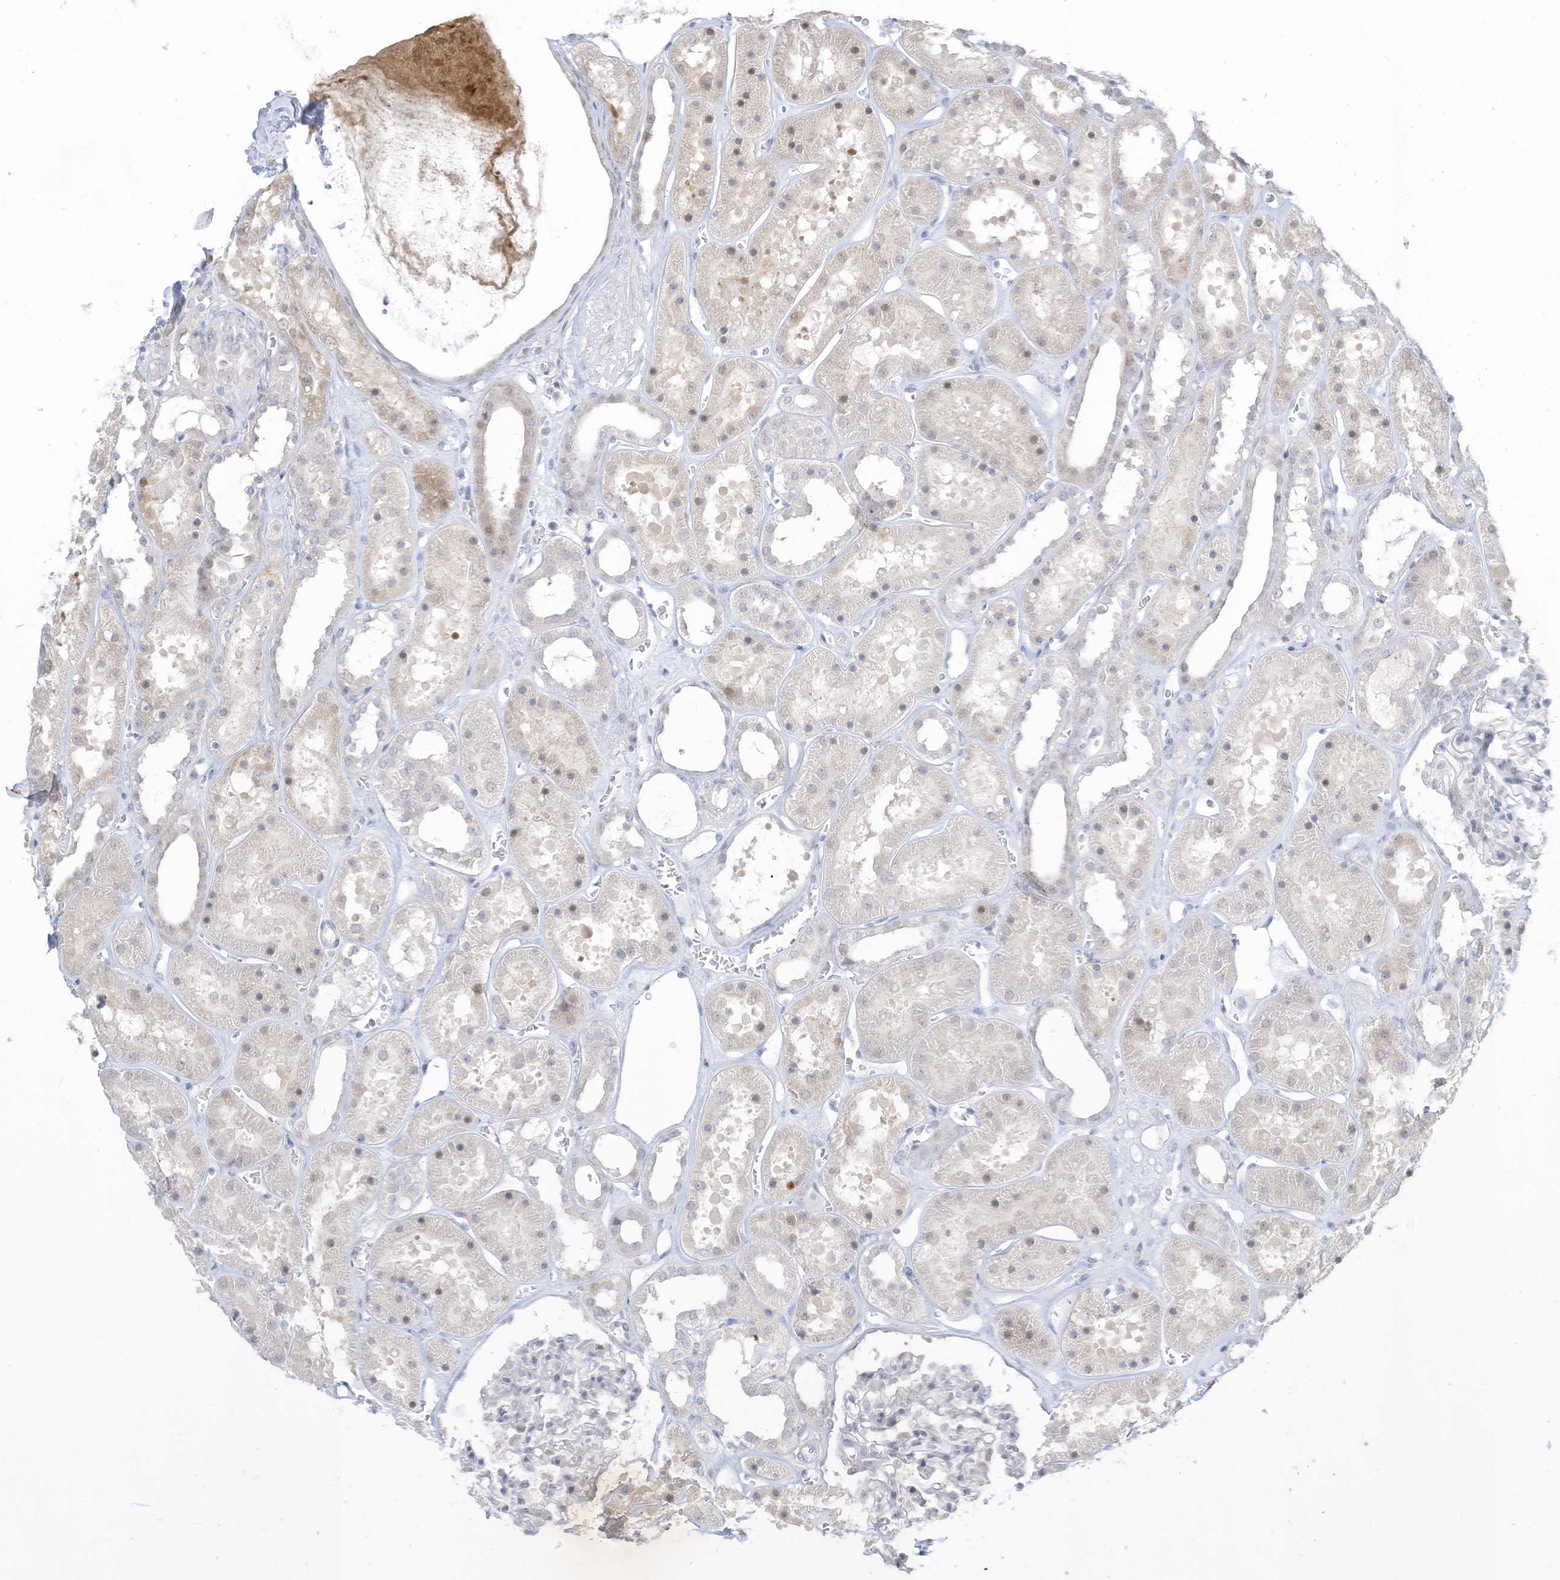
{"staining": {"intensity": "negative", "quantity": "none", "location": "none"}, "tissue": "kidney", "cell_type": "Cells in glomeruli", "image_type": "normal", "snomed": [{"axis": "morphology", "description": "Normal tissue, NOS"}, {"axis": "topography", "description": "Kidney"}], "caption": "The micrograph demonstrates no significant staining in cells in glomeruli of kidney. (Stains: DAB (3,3'-diaminobenzidine) IHC with hematoxylin counter stain, Microscopy: brightfield microscopy at high magnification).", "gene": "ASPRV1", "patient": {"sex": "female", "age": 41}}